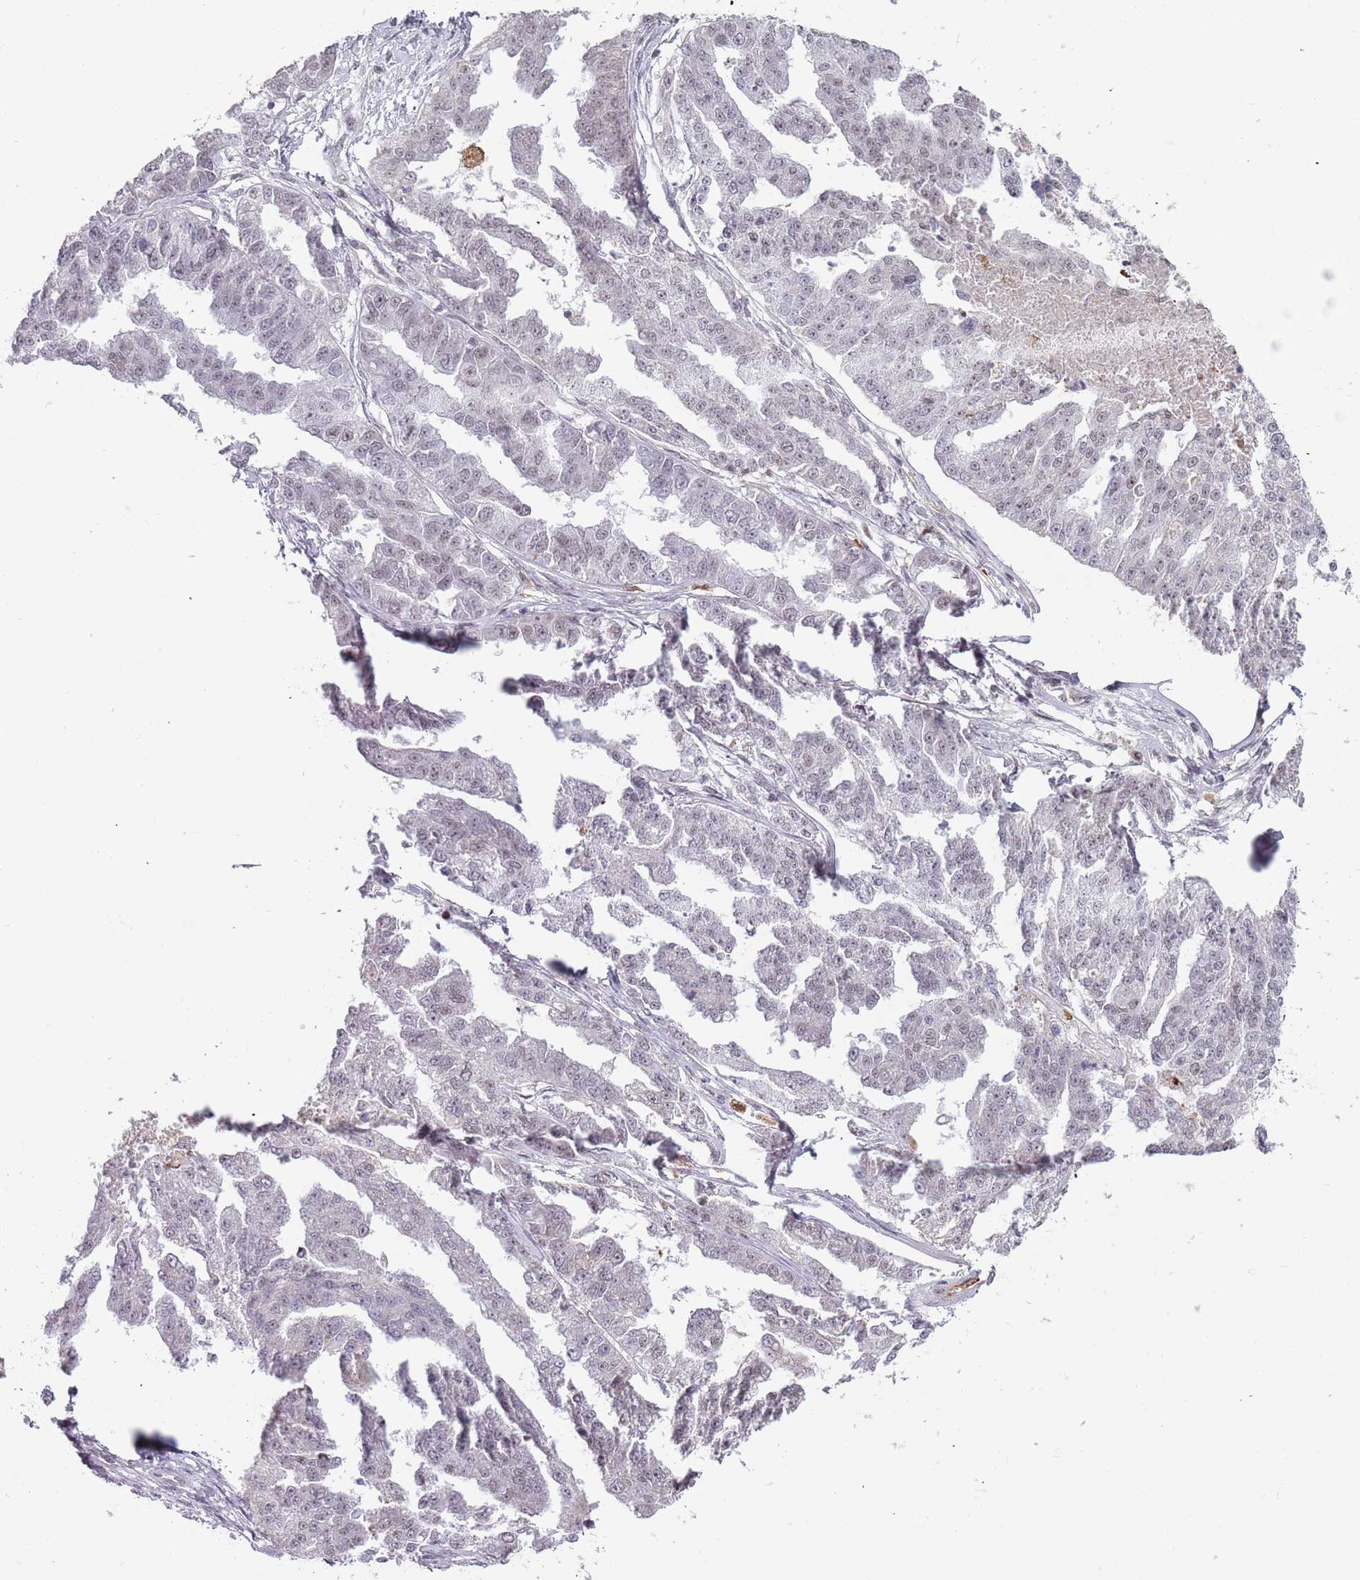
{"staining": {"intensity": "negative", "quantity": "none", "location": "none"}, "tissue": "ovarian cancer", "cell_type": "Tumor cells", "image_type": "cancer", "snomed": [{"axis": "morphology", "description": "Cystadenocarcinoma, serous, NOS"}, {"axis": "topography", "description": "Ovary"}], "caption": "Photomicrograph shows no protein expression in tumor cells of serous cystadenocarcinoma (ovarian) tissue.", "gene": "REXO4", "patient": {"sex": "female", "age": 58}}